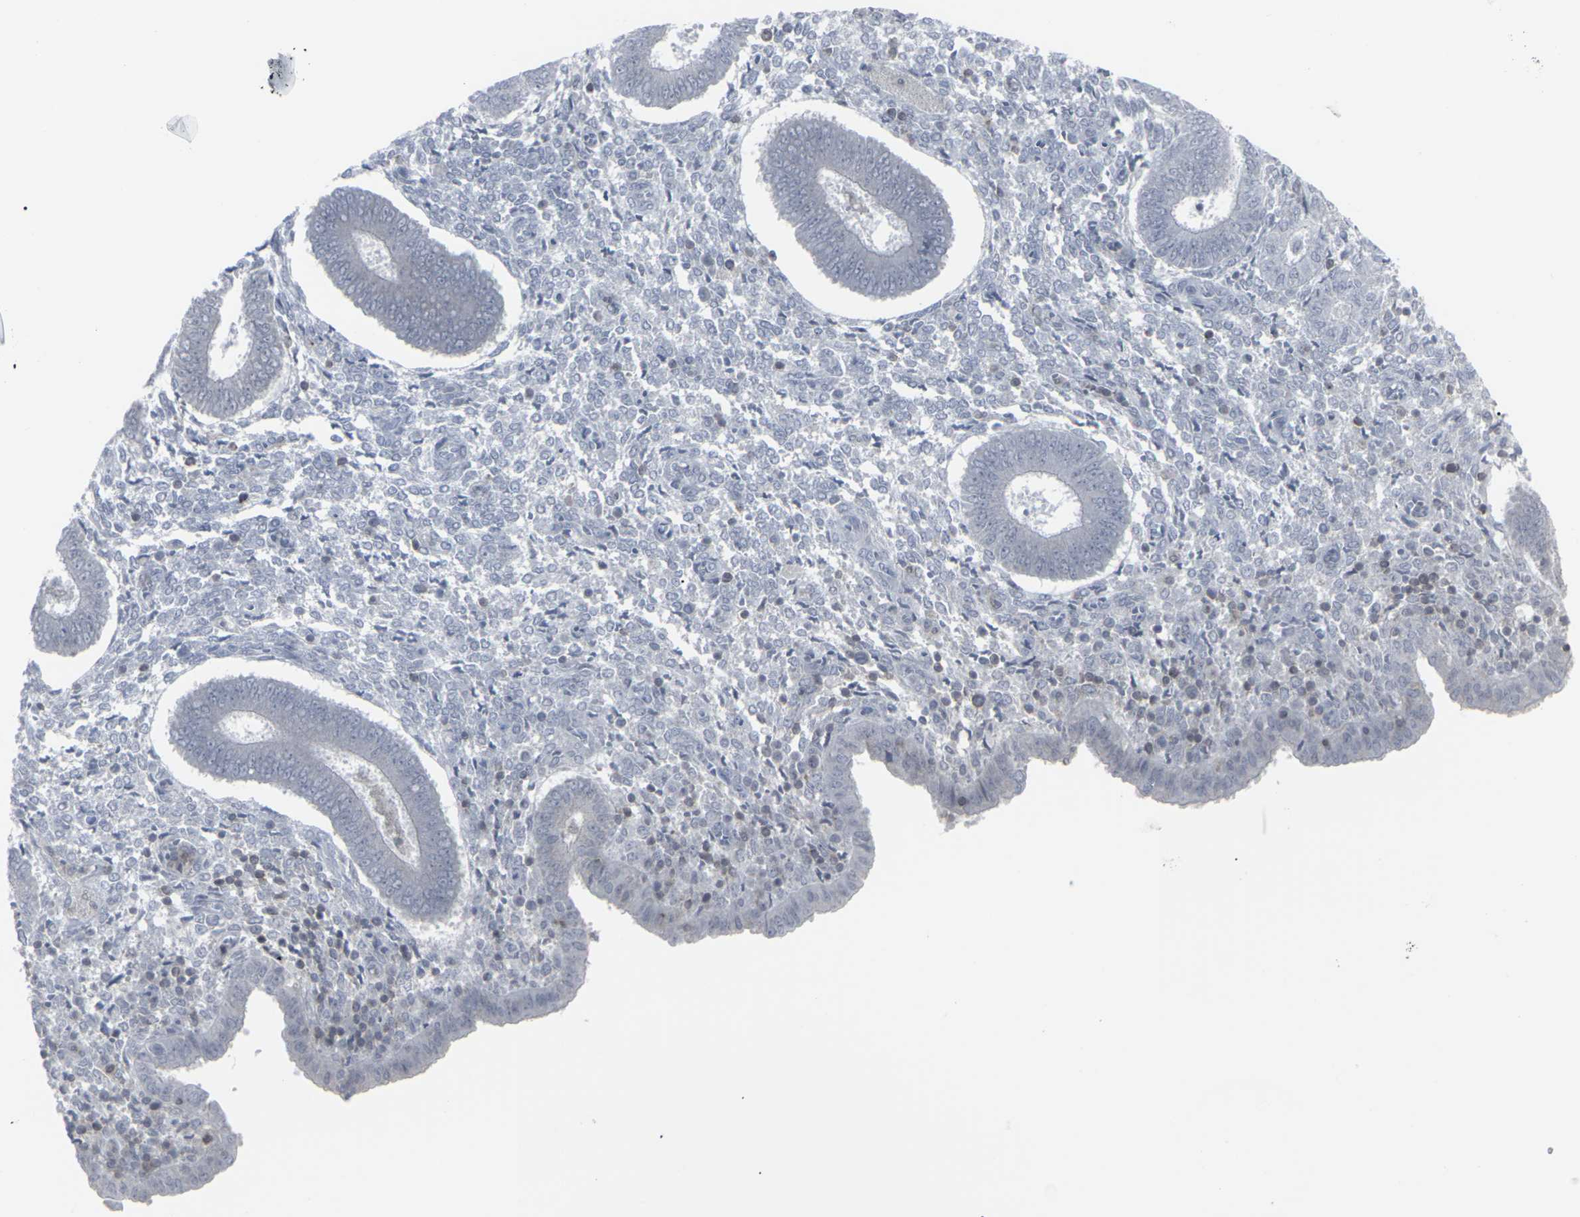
{"staining": {"intensity": "negative", "quantity": "none", "location": "none"}, "tissue": "endometrium", "cell_type": "Cells in endometrial stroma", "image_type": "normal", "snomed": [{"axis": "morphology", "description": "Normal tissue, NOS"}, {"axis": "topography", "description": "Endometrium"}], "caption": "Immunohistochemistry of unremarkable human endometrium exhibits no positivity in cells in endometrial stroma.", "gene": "APOBEC2", "patient": {"sex": "female", "age": 35}}